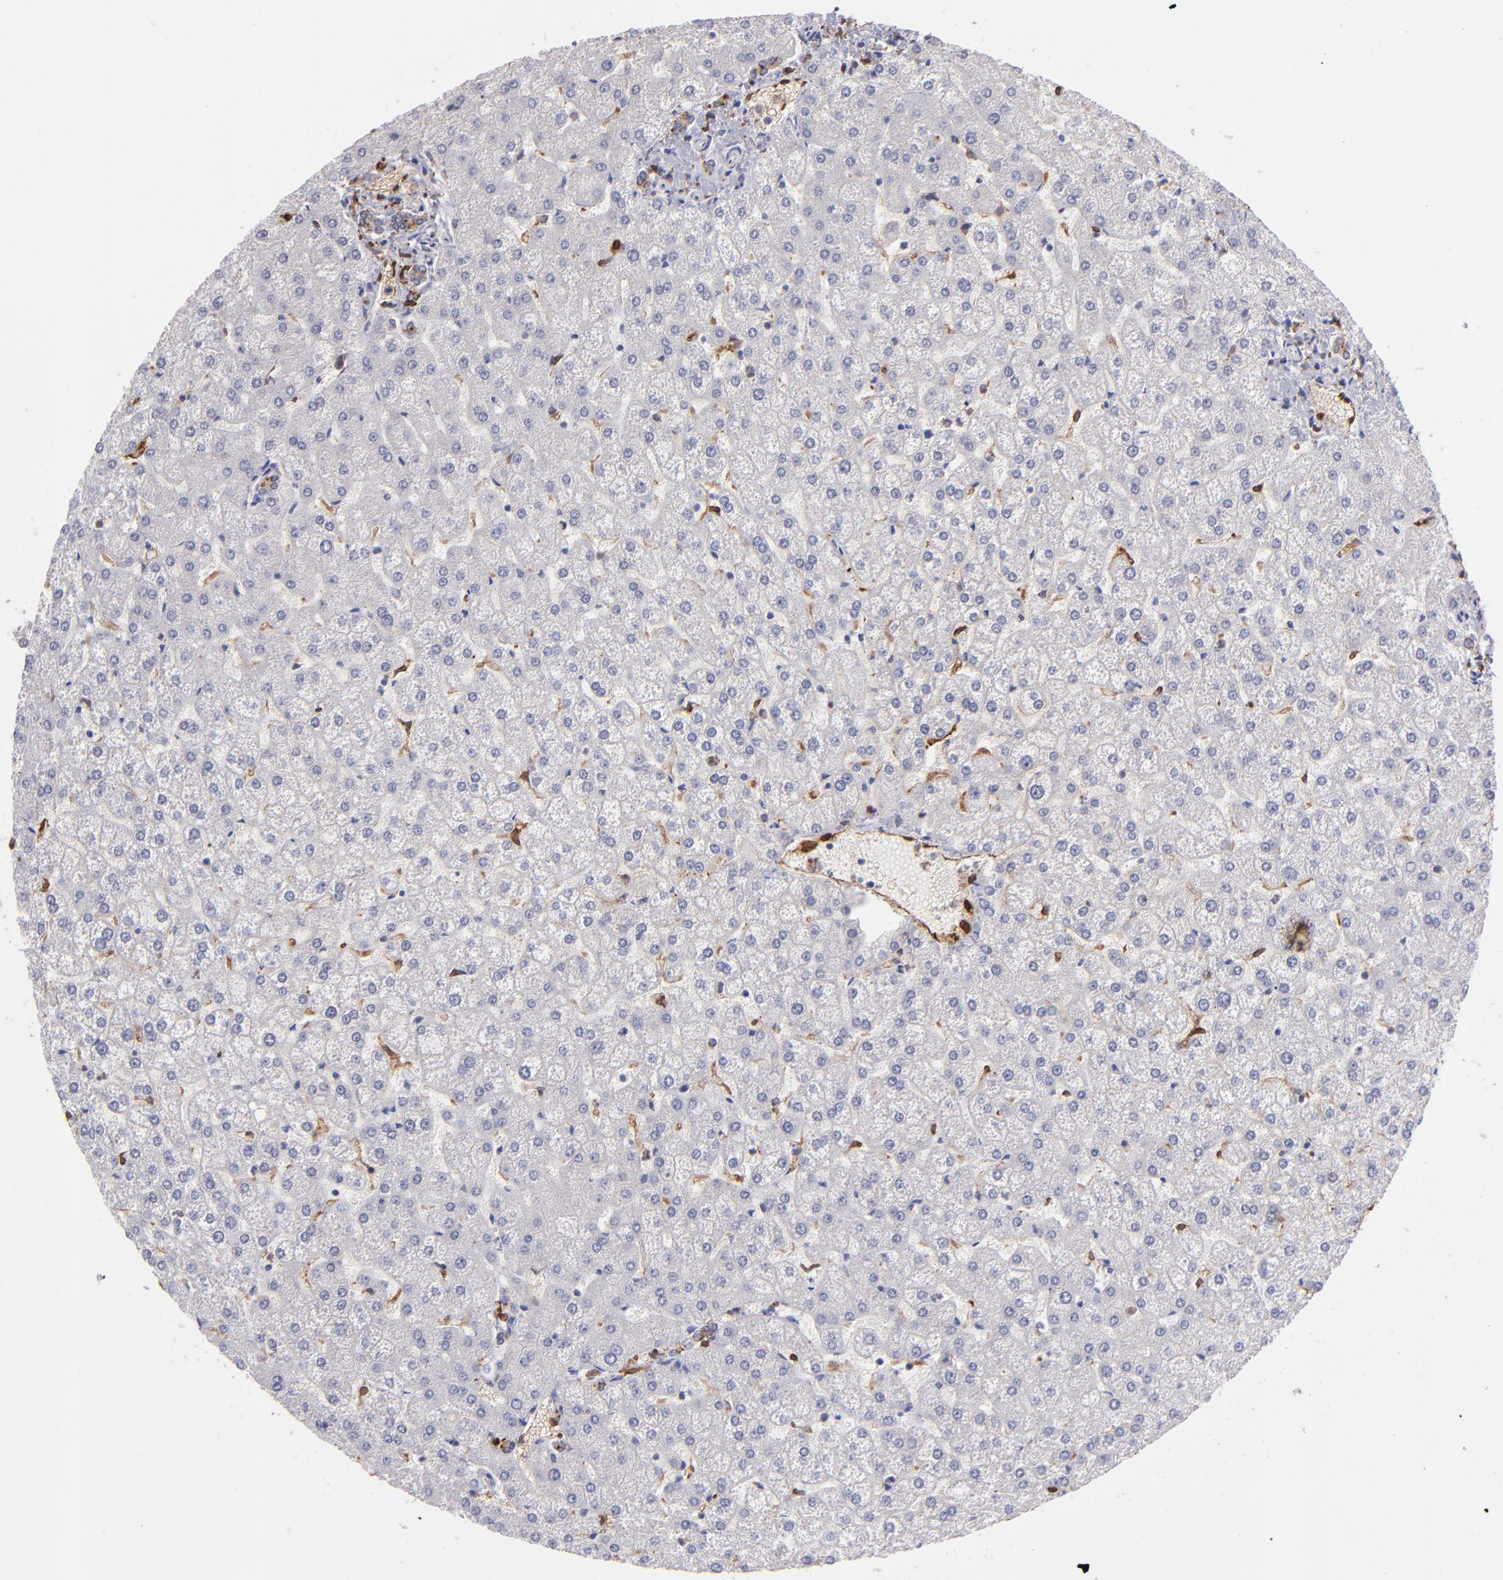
{"staining": {"intensity": "moderate", "quantity": ">75%", "location": "cytoplasmic/membranous"}, "tissue": "liver", "cell_type": "Cholangiocytes", "image_type": "normal", "snomed": [{"axis": "morphology", "description": "Normal tissue, NOS"}, {"axis": "topography", "description": "Liver"}], "caption": "The image reveals immunohistochemical staining of normal liver. There is moderate cytoplasmic/membranous positivity is seen in approximately >75% of cholangiocytes. (DAB IHC with brightfield microscopy, high magnification).", "gene": "PTGS1", "patient": {"sex": "female", "age": 32}}